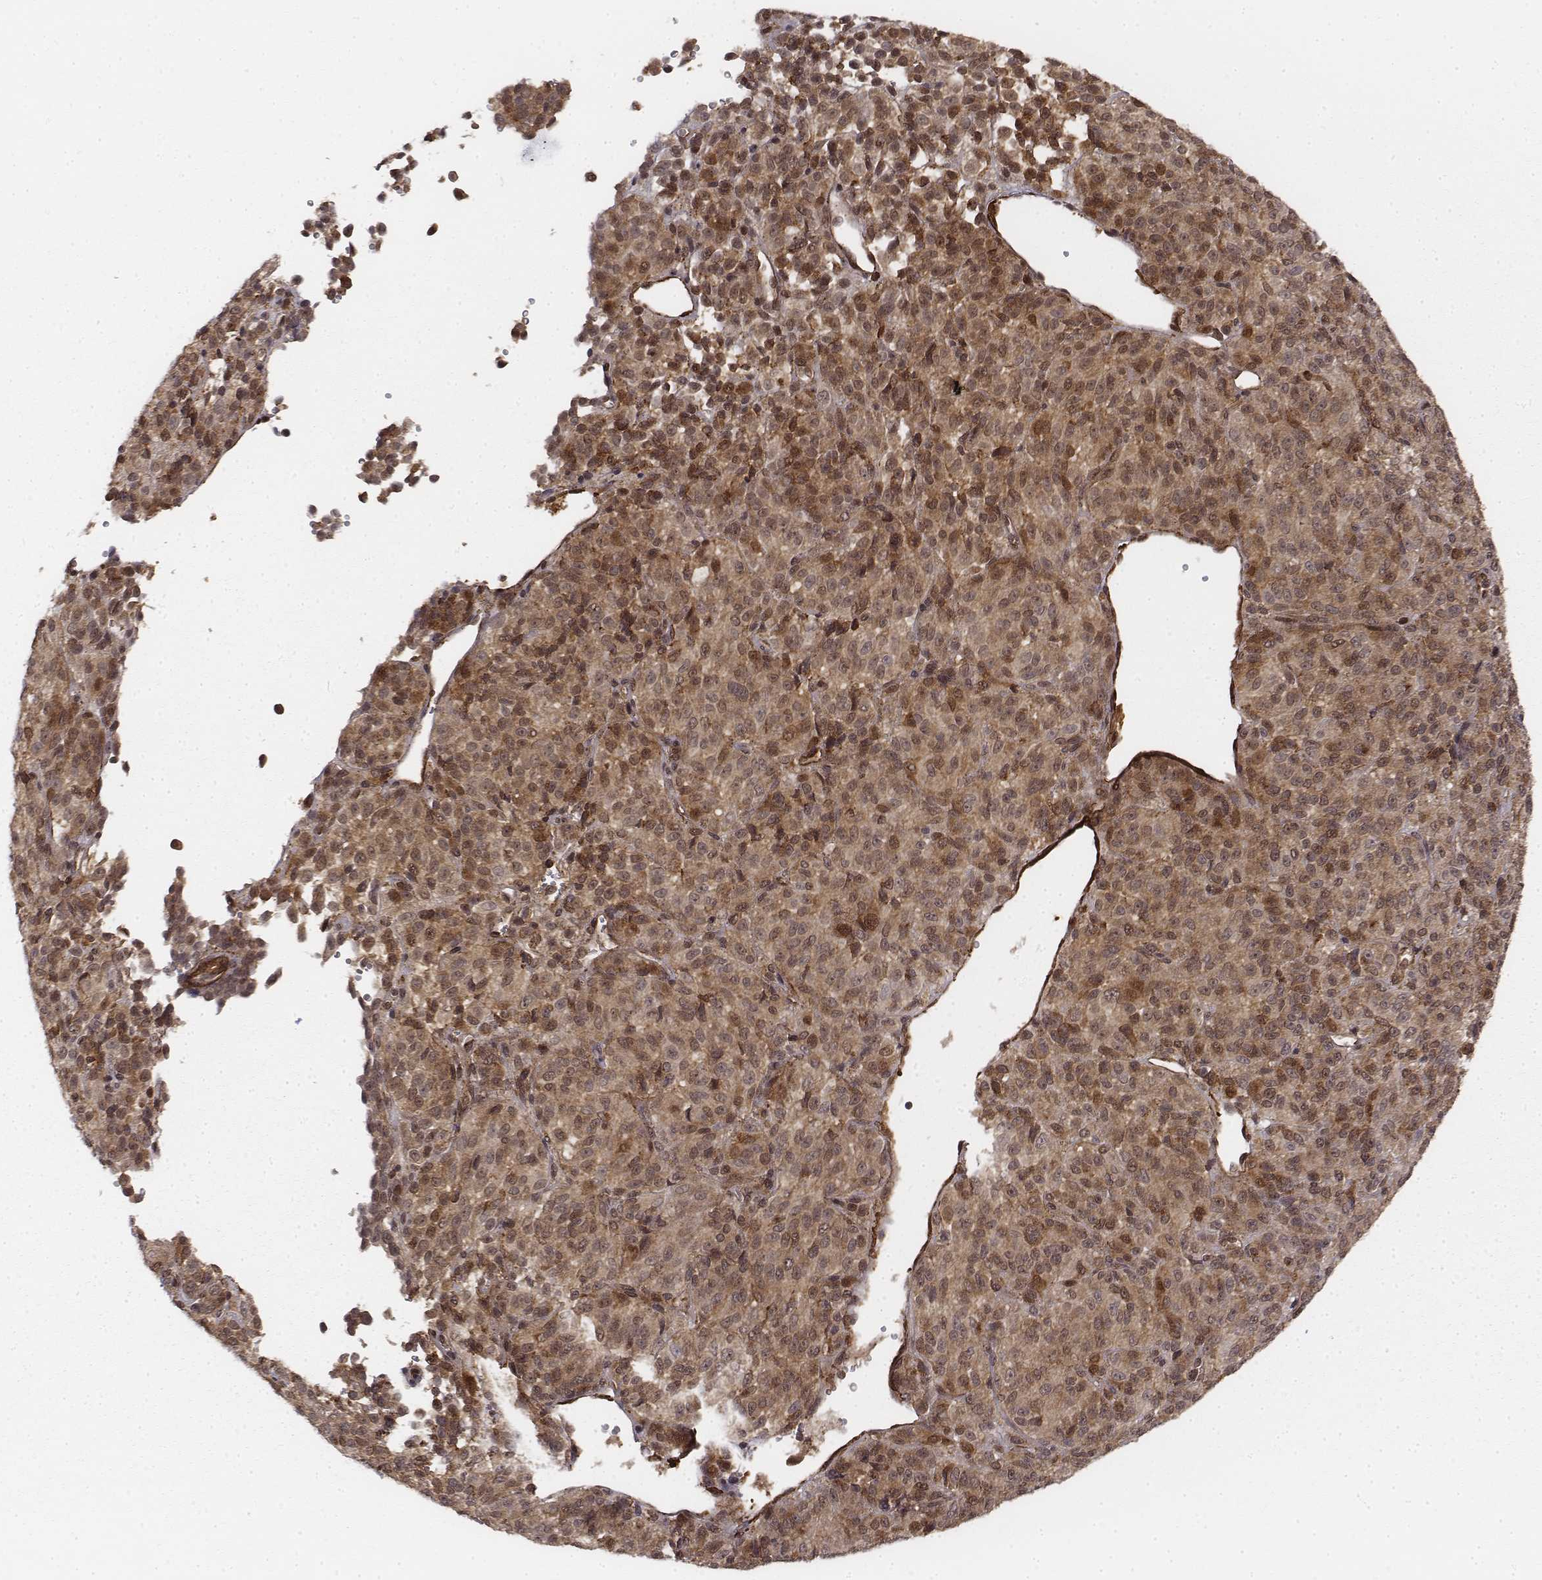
{"staining": {"intensity": "moderate", "quantity": ">75%", "location": "cytoplasmic/membranous,nuclear"}, "tissue": "melanoma", "cell_type": "Tumor cells", "image_type": "cancer", "snomed": [{"axis": "morphology", "description": "Malignant melanoma, Metastatic site"}, {"axis": "topography", "description": "Brain"}], "caption": "Human melanoma stained for a protein (brown) reveals moderate cytoplasmic/membranous and nuclear positive positivity in approximately >75% of tumor cells.", "gene": "ZFYVE19", "patient": {"sex": "female", "age": 56}}